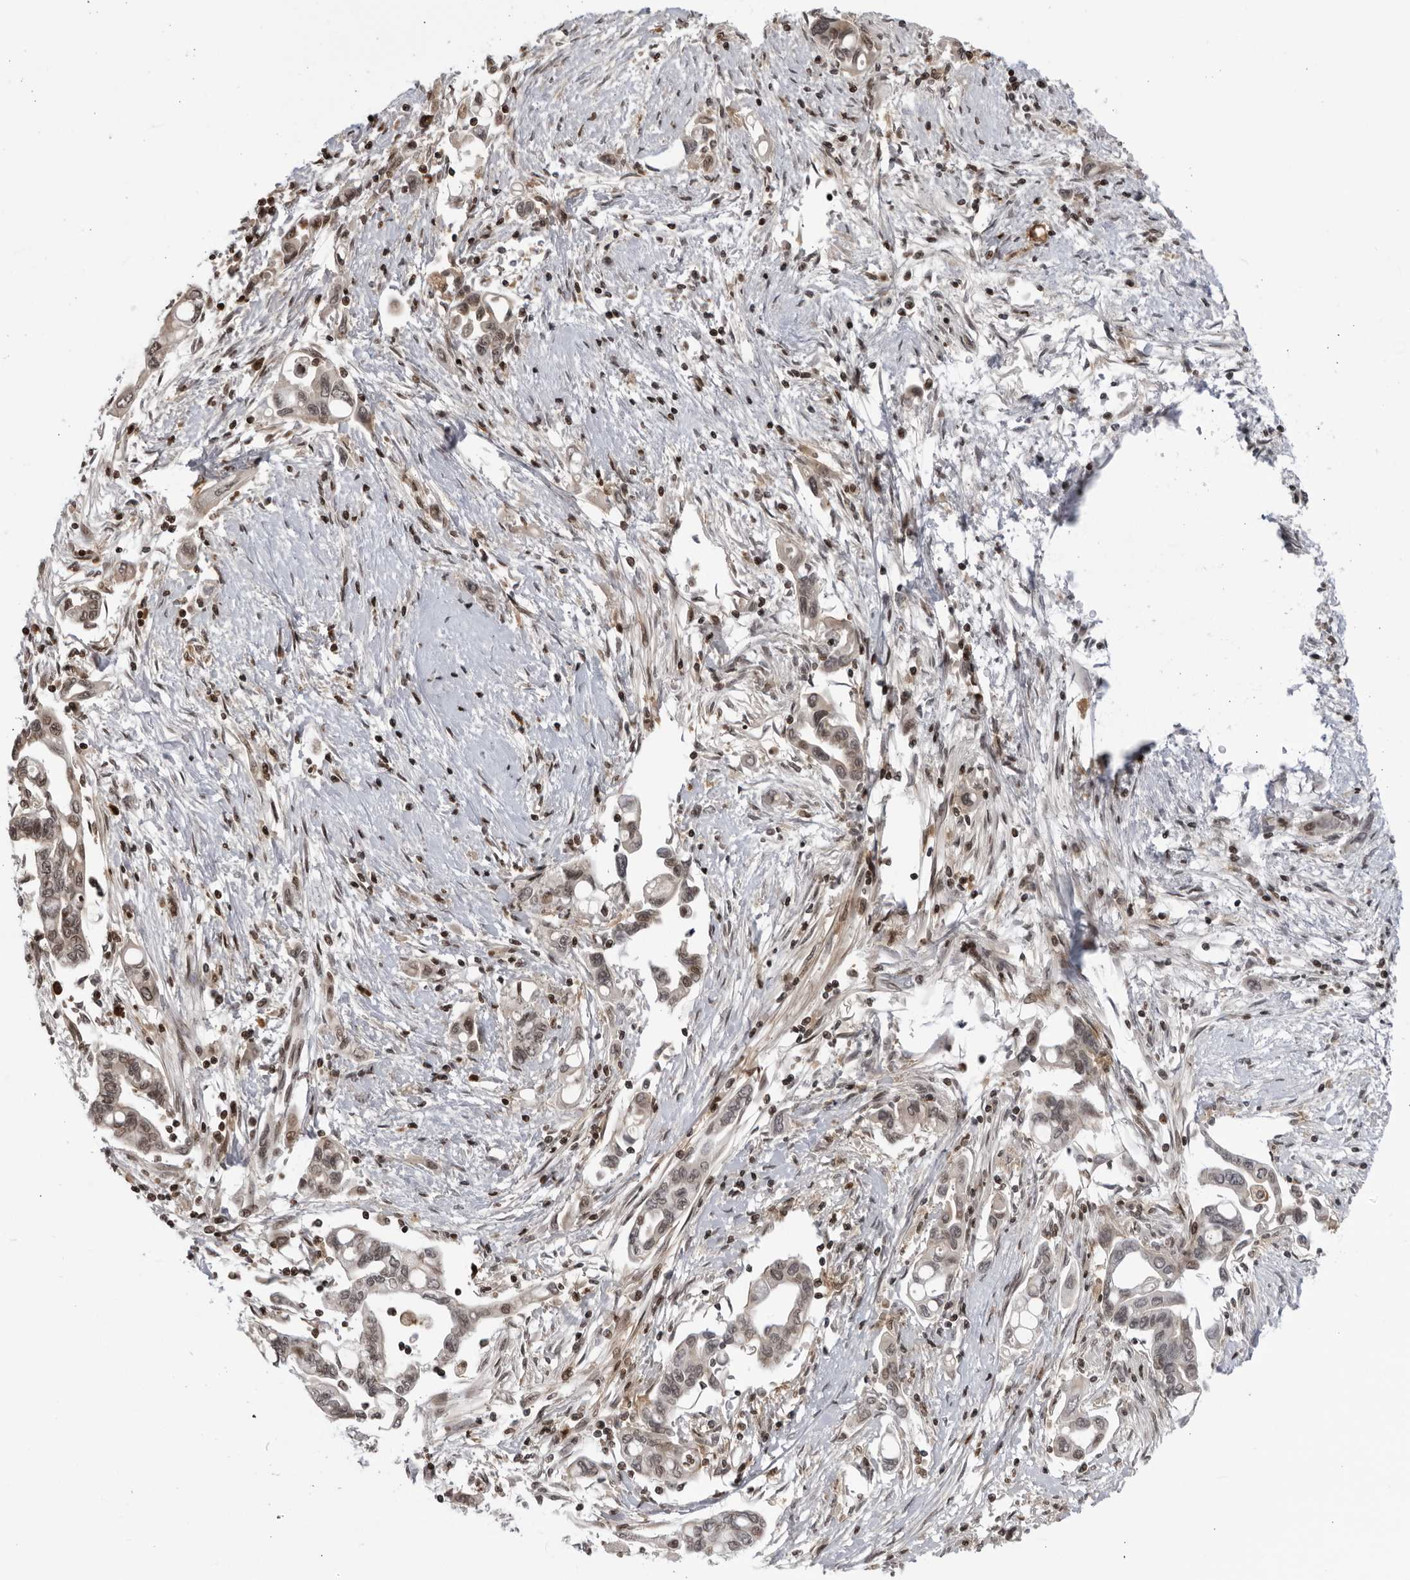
{"staining": {"intensity": "weak", "quantity": ">75%", "location": "nuclear"}, "tissue": "pancreatic cancer", "cell_type": "Tumor cells", "image_type": "cancer", "snomed": [{"axis": "morphology", "description": "Adenocarcinoma, NOS"}, {"axis": "topography", "description": "Pancreas"}], "caption": "Weak nuclear staining is identified in approximately >75% of tumor cells in adenocarcinoma (pancreatic).", "gene": "DTL", "patient": {"sex": "female", "age": 57}}